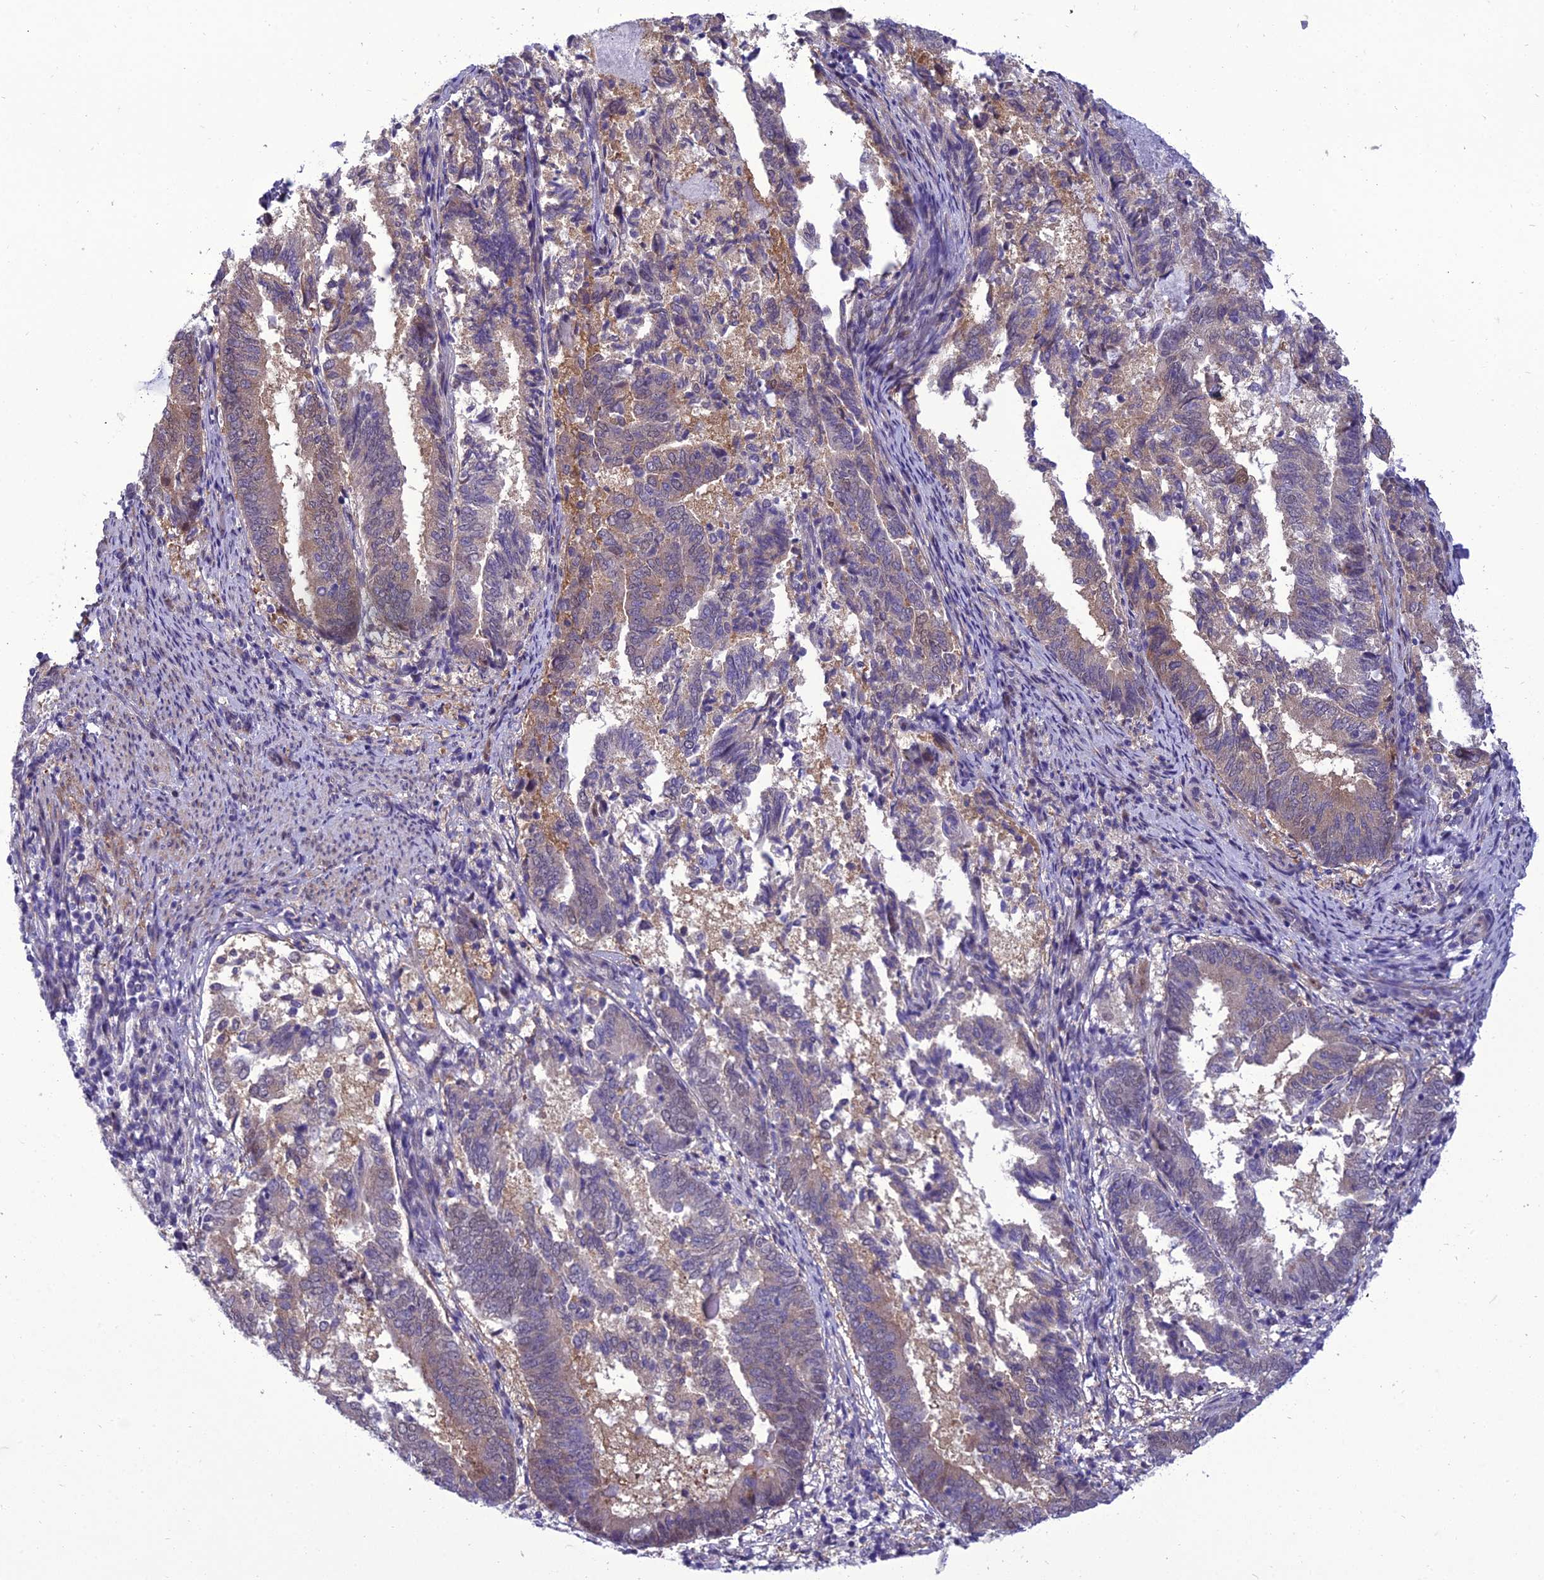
{"staining": {"intensity": "moderate", "quantity": ">75%", "location": "cytoplasmic/membranous"}, "tissue": "endometrial cancer", "cell_type": "Tumor cells", "image_type": "cancer", "snomed": [{"axis": "morphology", "description": "Adenocarcinoma, NOS"}, {"axis": "topography", "description": "Endometrium"}], "caption": "DAB (3,3'-diaminobenzidine) immunohistochemical staining of endometrial cancer (adenocarcinoma) demonstrates moderate cytoplasmic/membranous protein staining in about >75% of tumor cells.", "gene": "GAB4", "patient": {"sex": "female", "age": 80}}